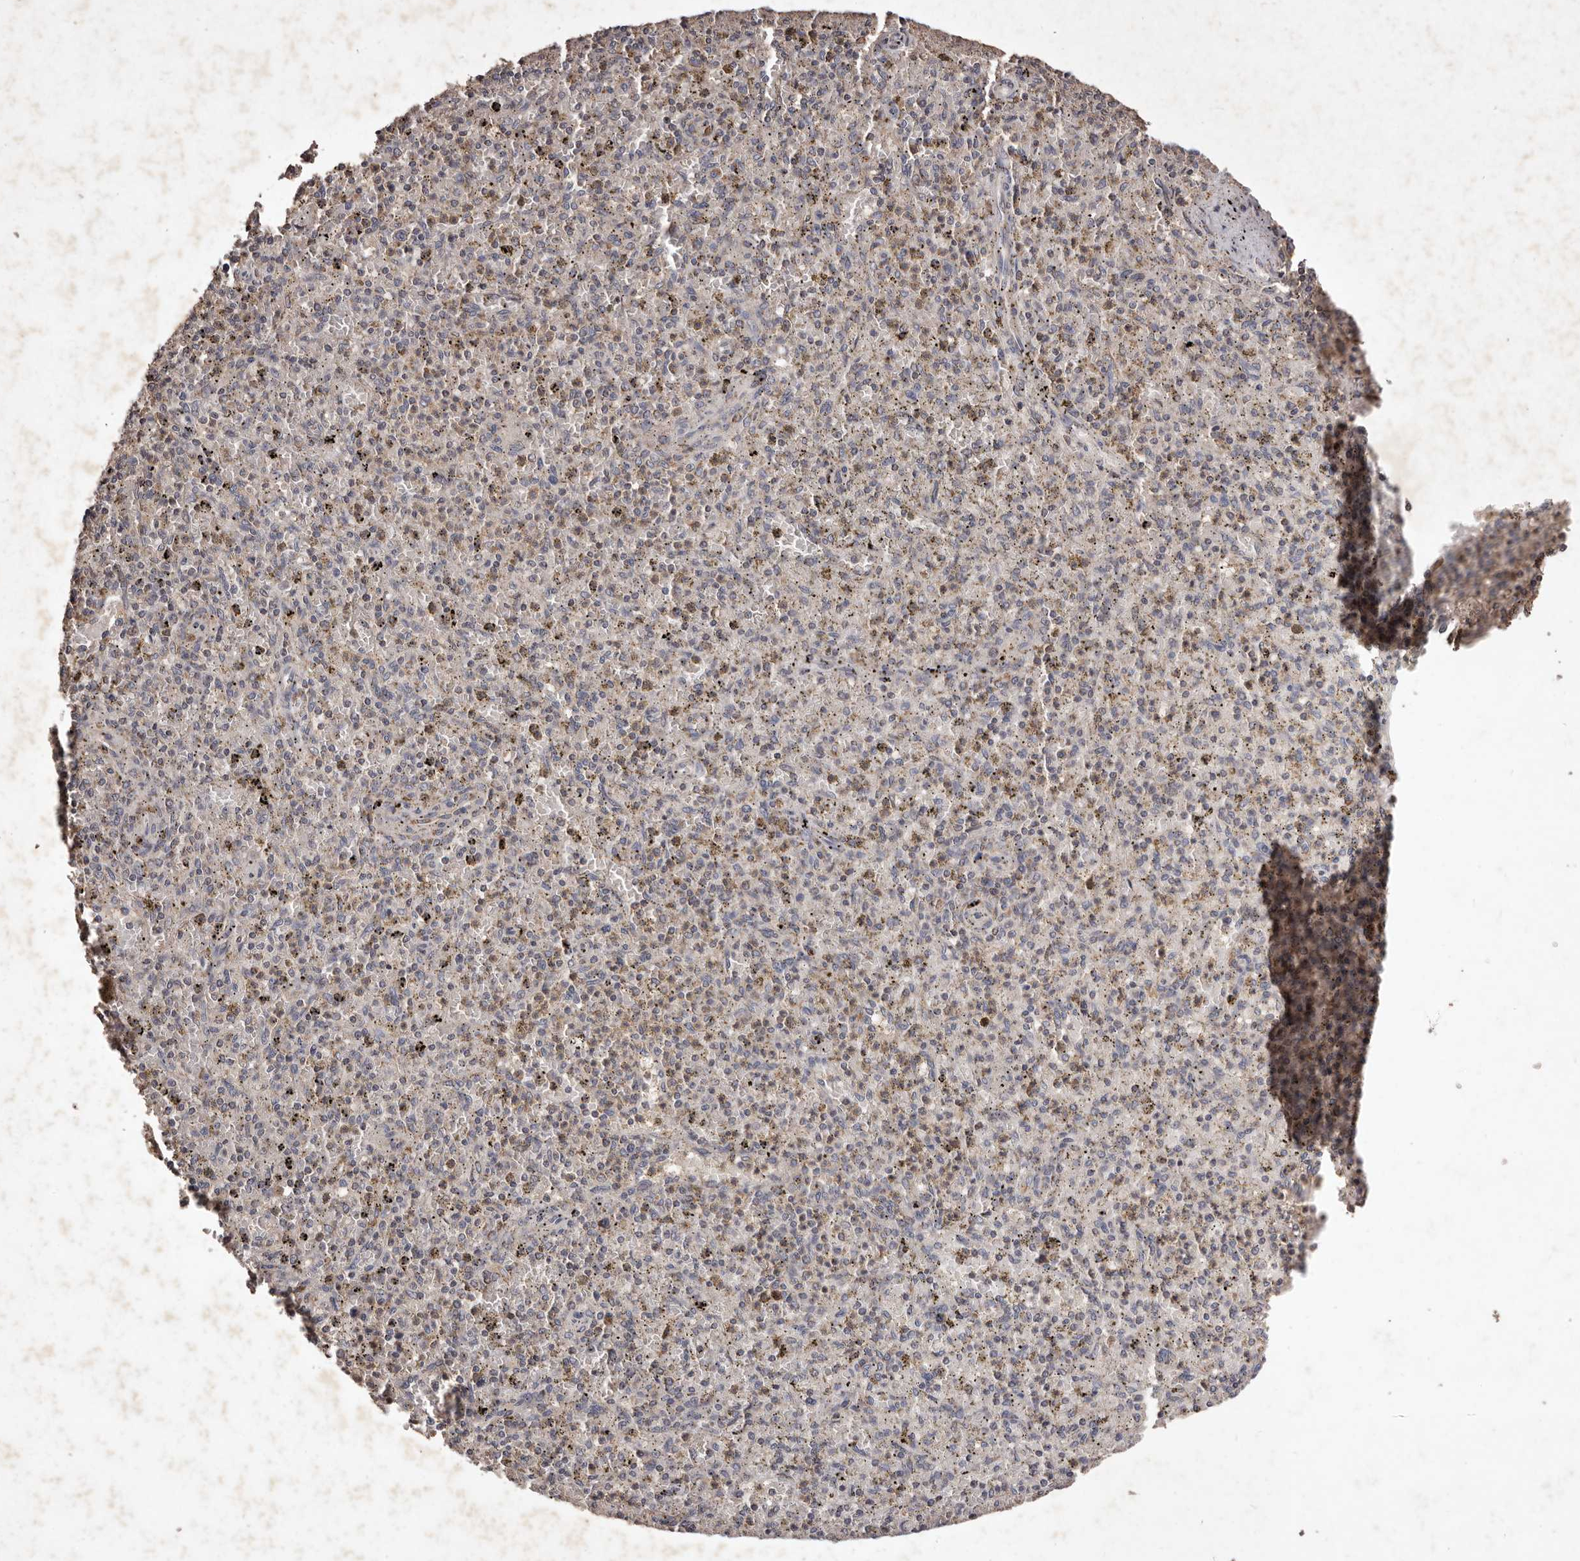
{"staining": {"intensity": "moderate", "quantity": "<25%", "location": "cytoplasmic/membranous"}, "tissue": "spleen", "cell_type": "Cells in red pulp", "image_type": "normal", "snomed": [{"axis": "morphology", "description": "Normal tissue, NOS"}, {"axis": "topography", "description": "Spleen"}], "caption": "Cells in red pulp reveal low levels of moderate cytoplasmic/membranous positivity in approximately <25% of cells in normal human spleen. (Stains: DAB (3,3'-diaminobenzidine) in brown, nuclei in blue, Microscopy: brightfield microscopy at high magnification).", "gene": "CXCL14", "patient": {"sex": "male", "age": 72}}